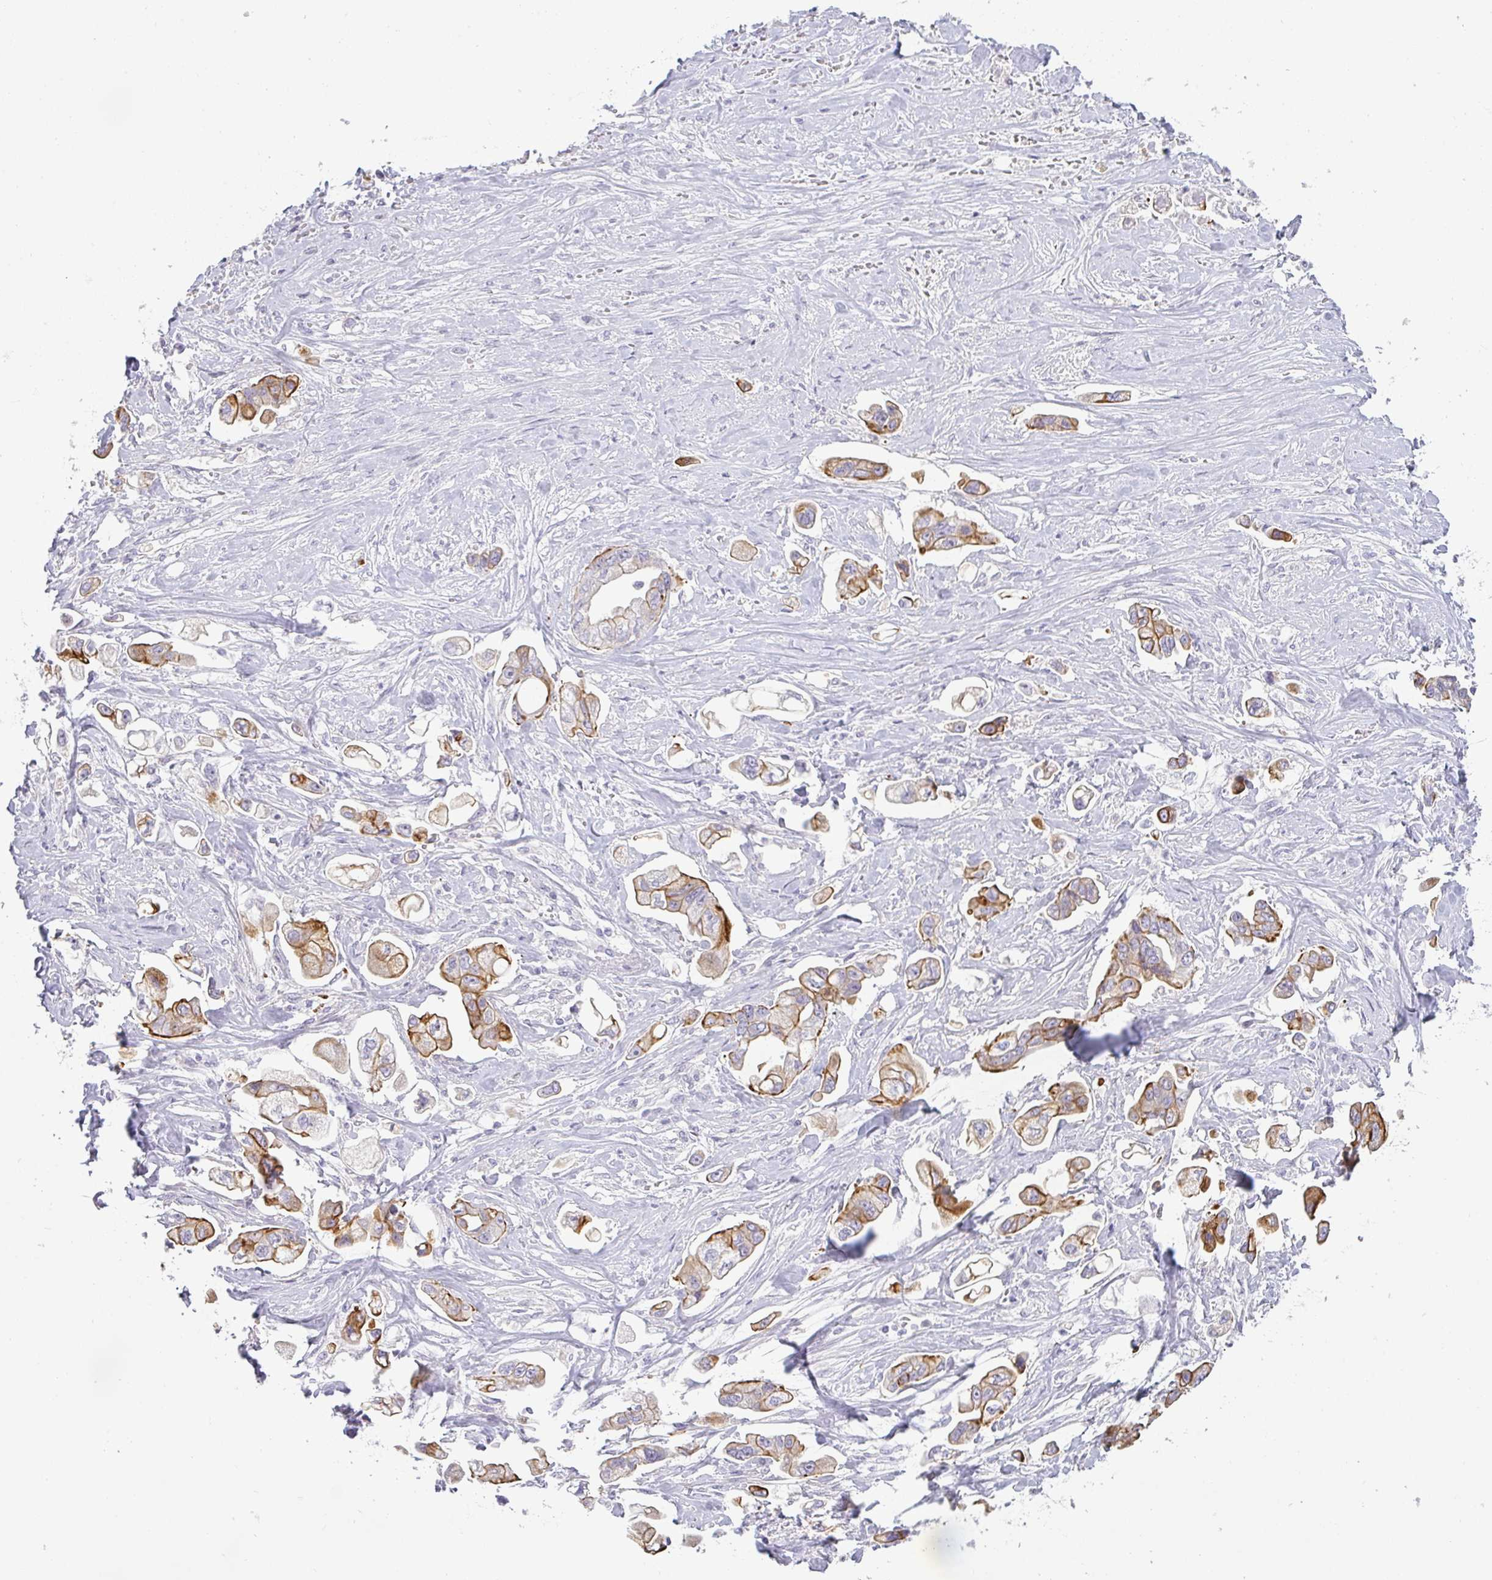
{"staining": {"intensity": "moderate", "quantity": "25%-75%", "location": "cytoplasmic/membranous"}, "tissue": "stomach cancer", "cell_type": "Tumor cells", "image_type": "cancer", "snomed": [{"axis": "morphology", "description": "Adenocarcinoma, NOS"}, {"axis": "topography", "description": "Stomach"}], "caption": "Stomach cancer (adenocarcinoma) stained for a protein (brown) exhibits moderate cytoplasmic/membranous positive expression in approximately 25%-75% of tumor cells.", "gene": "SIRPB2", "patient": {"sex": "male", "age": 62}}